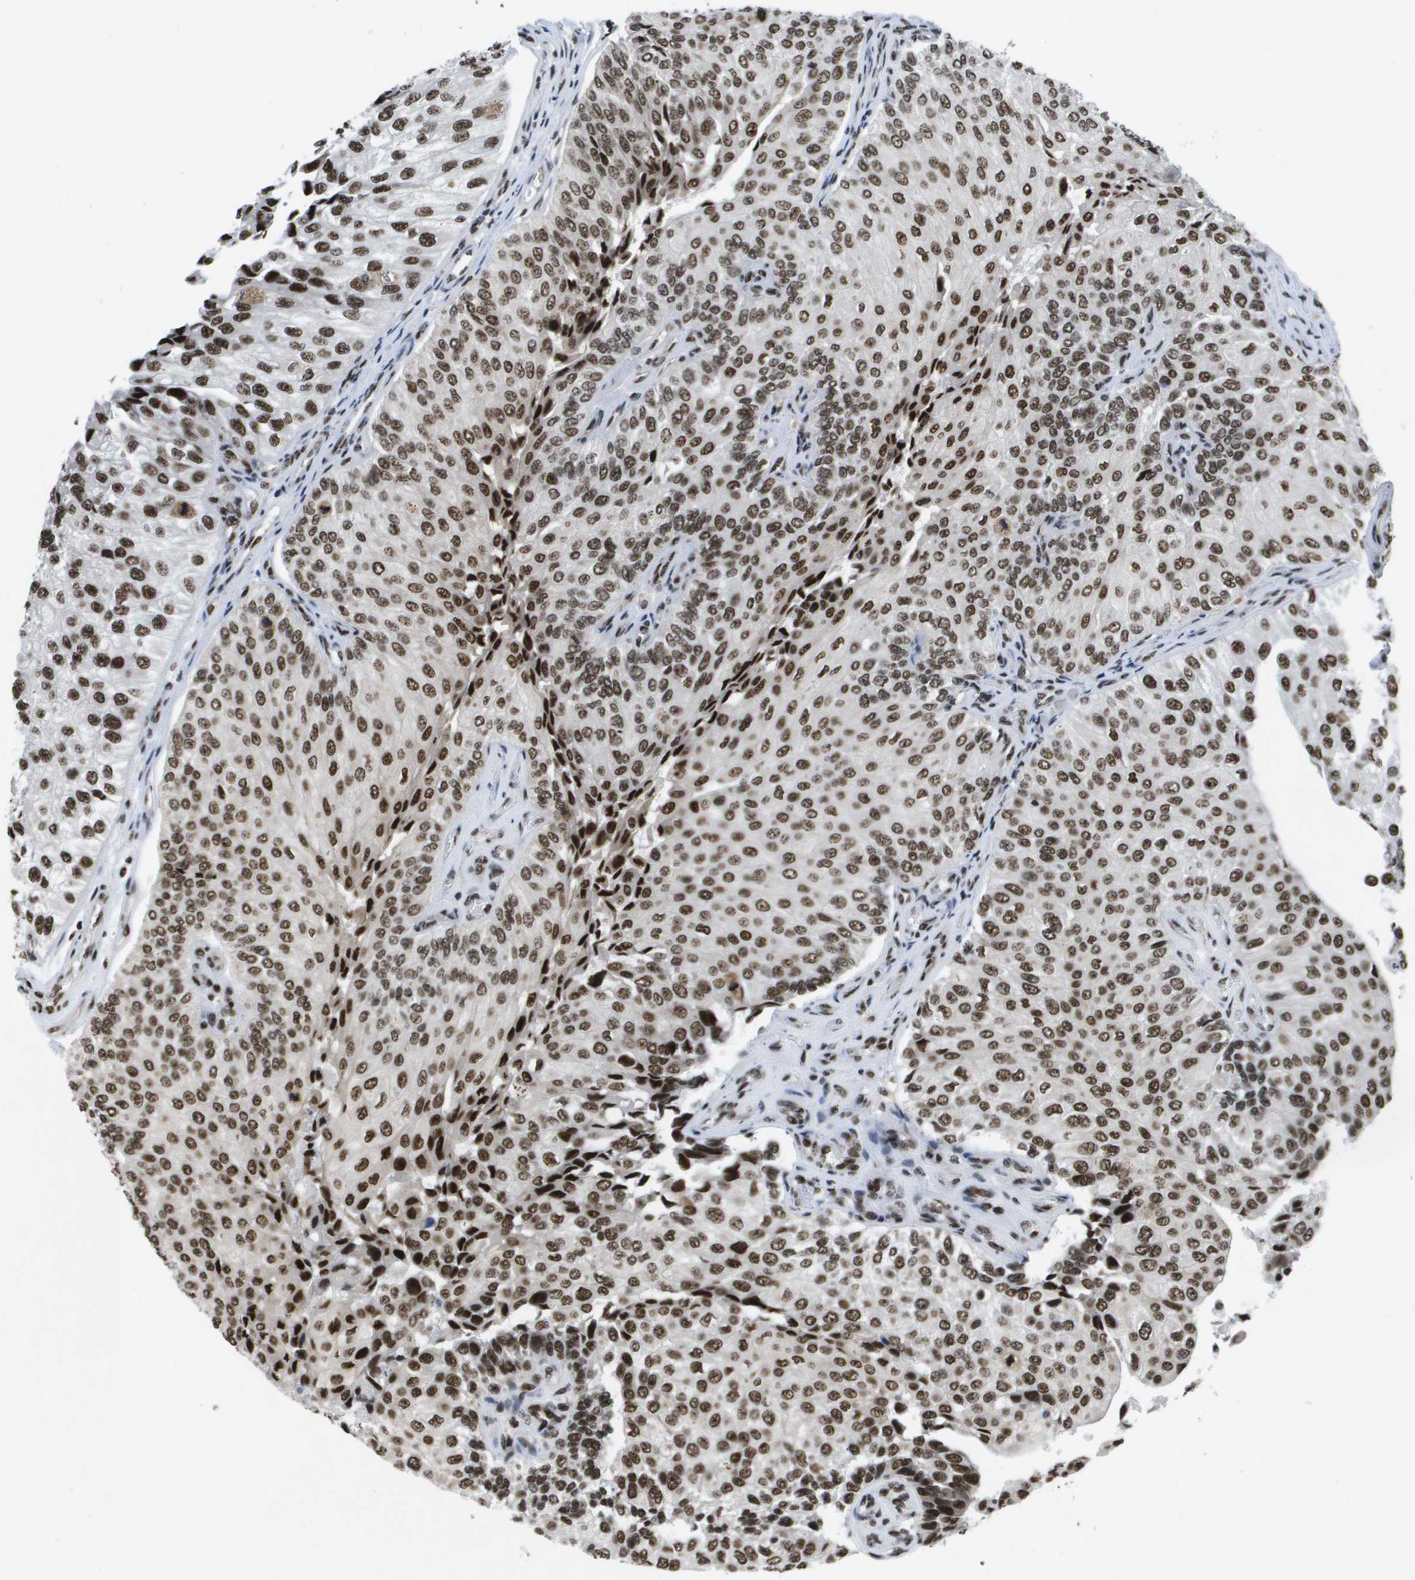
{"staining": {"intensity": "strong", "quantity": ">75%", "location": "nuclear"}, "tissue": "urothelial cancer", "cell_type": "Tumor cells", "image_type": "cancer", "snomed": [{"axis": "morphology", "description": "Urothelial carcinoma, High grade"}, {"axis": "topography", "description": "Kidney"}, {"axis": "topography", "description": "Urinary bladder"}], "caption": "Urothelial carcinoma (high-grade) stained for a protein reveals strong nuclear positivity in tumor cells.", "gene": "NSRP1", "patient": {"sex": "male", "age": 77}}